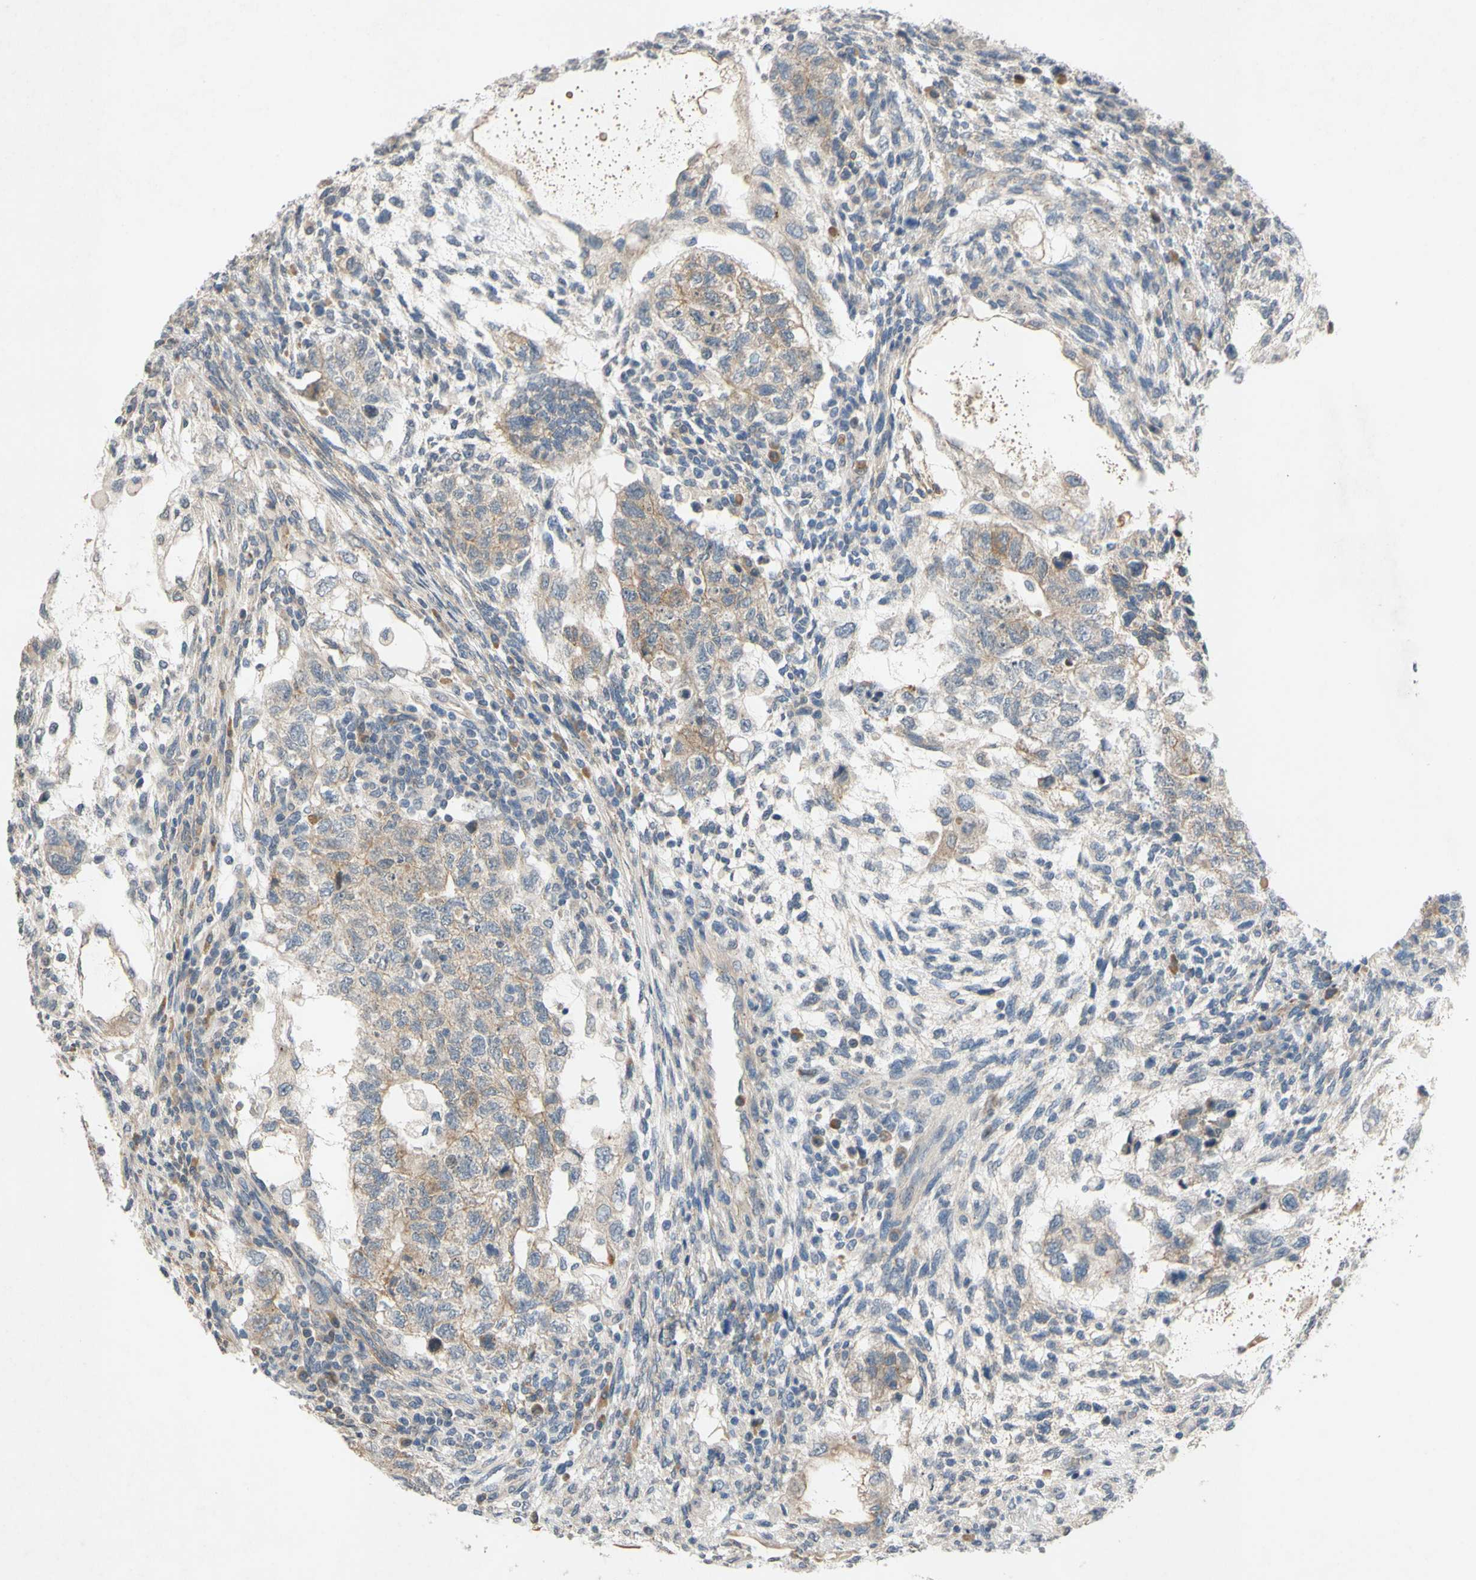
{"staining": {"intensity": "weak", "quantity": ">75%", "location": "cytoplasmic/membranous"}, "tissue": "testis cancer", "cell_type": "Tumor cells", "image_type": "cancer", "snomed": [{"axis": "morphology", "description": "Normal tissue, NOS"}, {"axis": "morphology", "description": "Carcinoma, Embryonal, NOS"}, {"axis": "topography", "description": "Testis"}], "caption": "IHC of human testis cancer demonstrates low levels of weak cytoplasmic/membranous positivity in approximately >75% of tumor cells. The staining was performed using DAB (3,3'-diaminobenzidine), with brown indicating positive protein expression. Nuclei are stained blue with hematoxylin.", "gene": "ADD2", "patient": {"sex": "male", "age": 36}}